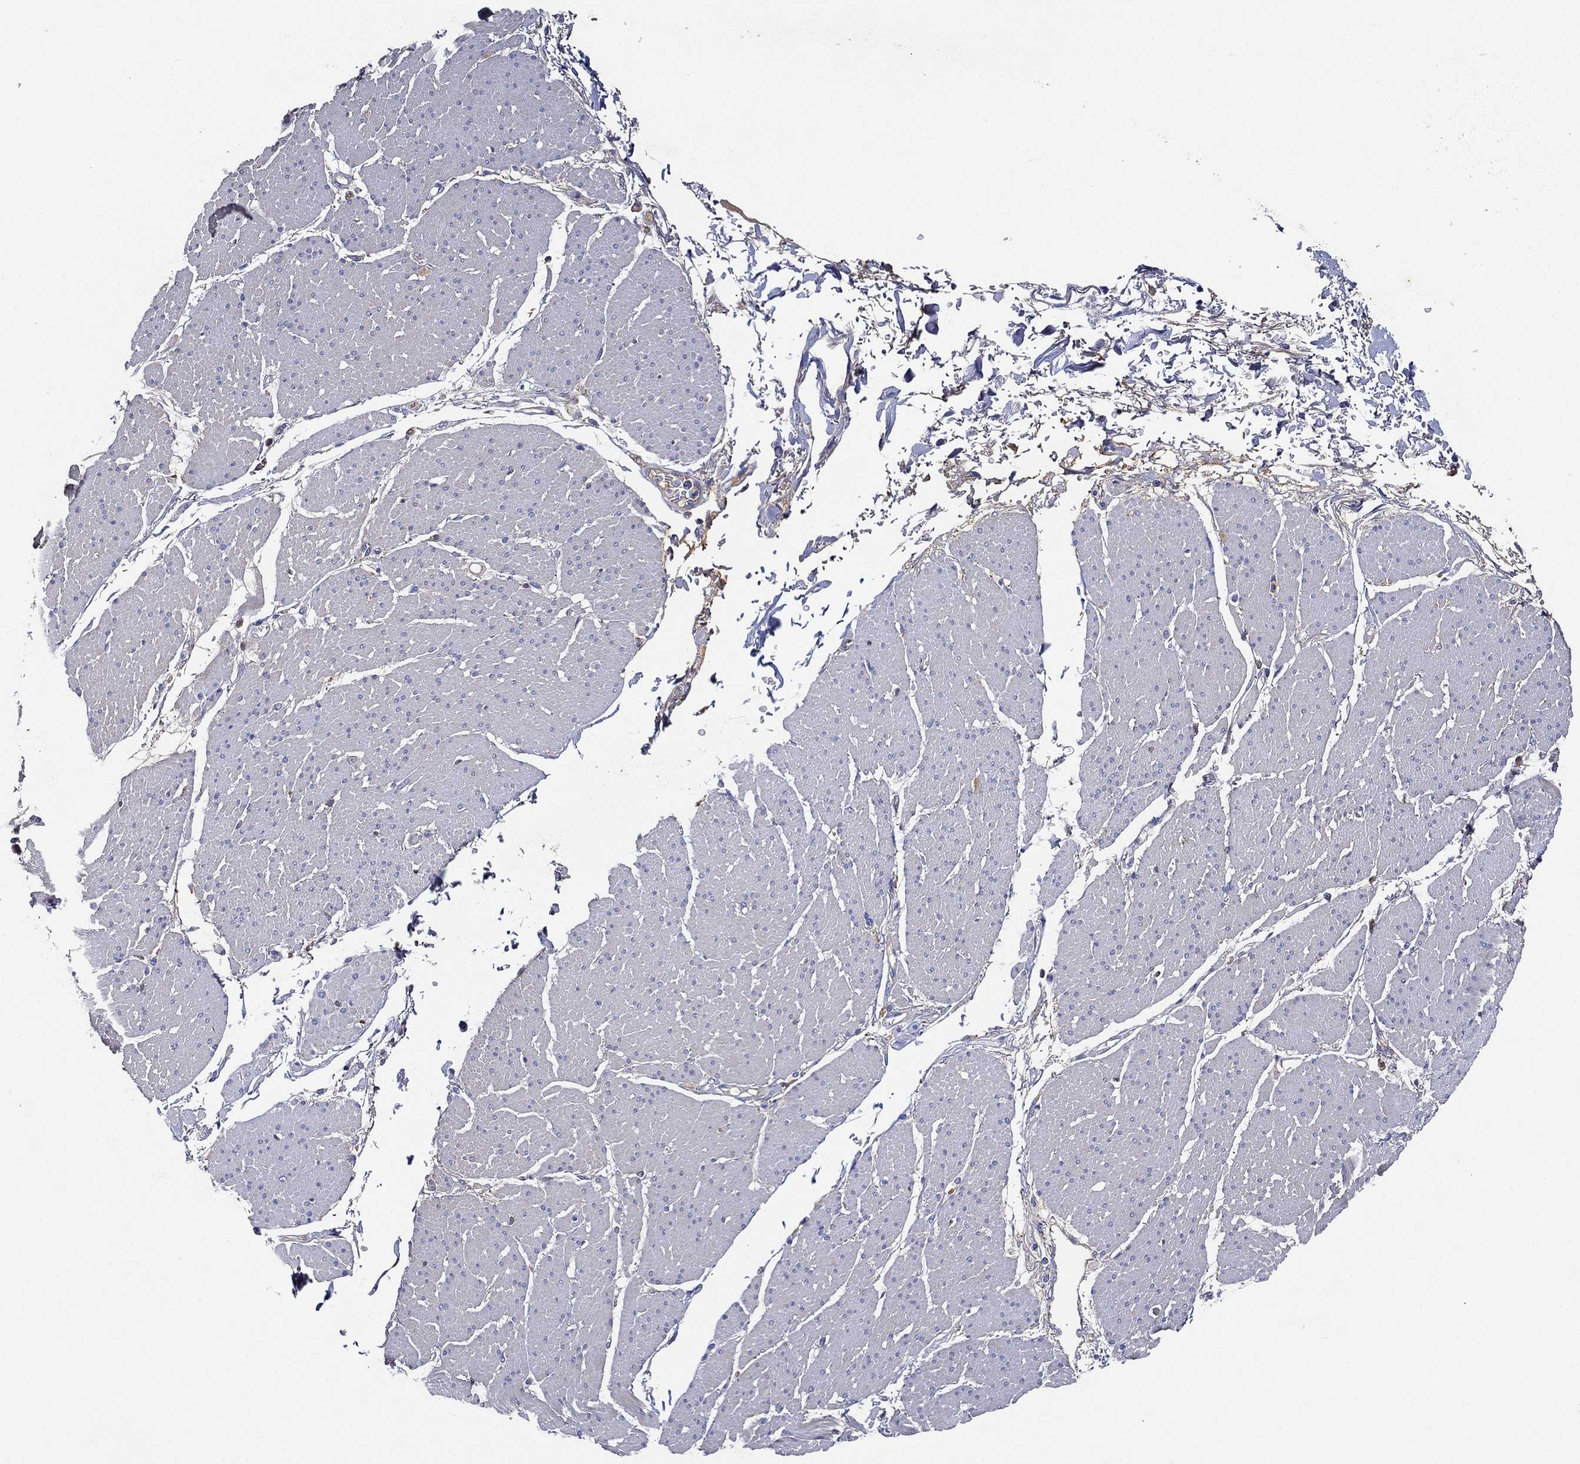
{"staining": {"intensity": "negative", "quantity": "none", "location": "none"}, "tissue": "smooth muscle", "cell_type": "Smooth muscle cells", "image_type": "normal", "snomed": [{"axis": "morphology", "description": "Normal tissue, NOS"}, {"axis": "topography", "description": "Smooth muscle"}, {"axis": "topography", "description": "Anal"}], "caption": "Histopathology image shows no significant protein positivity in smooth muscle cells of unremarkable smooth muscle. Nuclei are stained in blue.", "gene": "TMPRSS11D", "patient": {"sex": "male", "age": 83}}